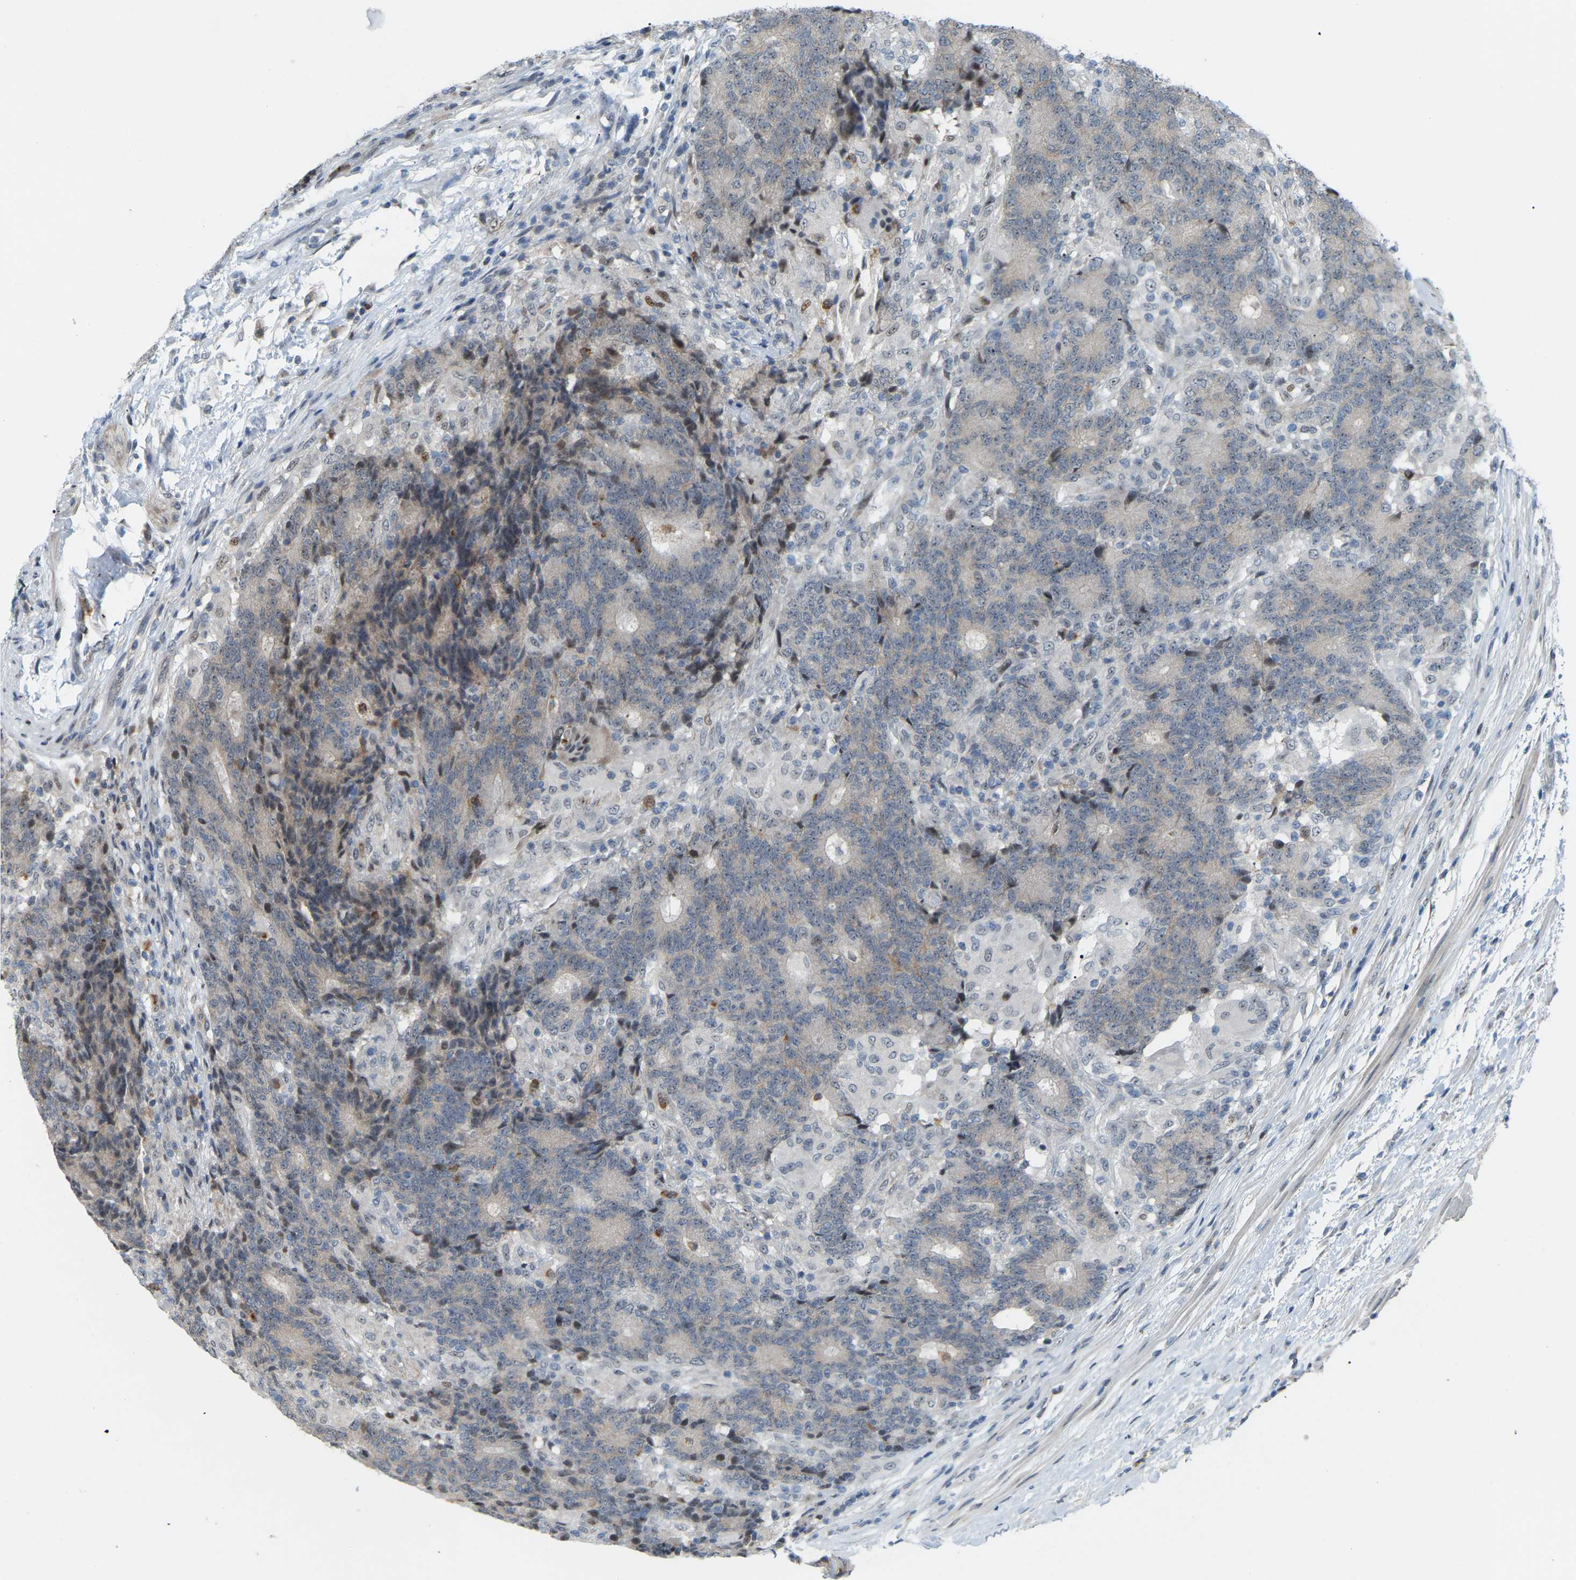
{"staining": {"intensity": "negative", "quantity": "none", "location": "none"}, "tissue": "colorectal cancer", "cell_type": "Tumor cells", "image_type": "cancer", "snomed": [{"axis": "morphology", "description": "Normal tissue, NOS"}, {"axis": "morphology", "description": "Adenocarcinoma, NOS"}, {"axis": "topography", "description": "Colon"}], "caption": "This histopathology image is of colorectal cancer (adenocarcinoma) stained with IHC to label a protein in brown with the nuclei are counter-stained blue. There is no staining in tumor cells.", "gene": "CROT", "patient": {"sex": "female", "age": 75}}